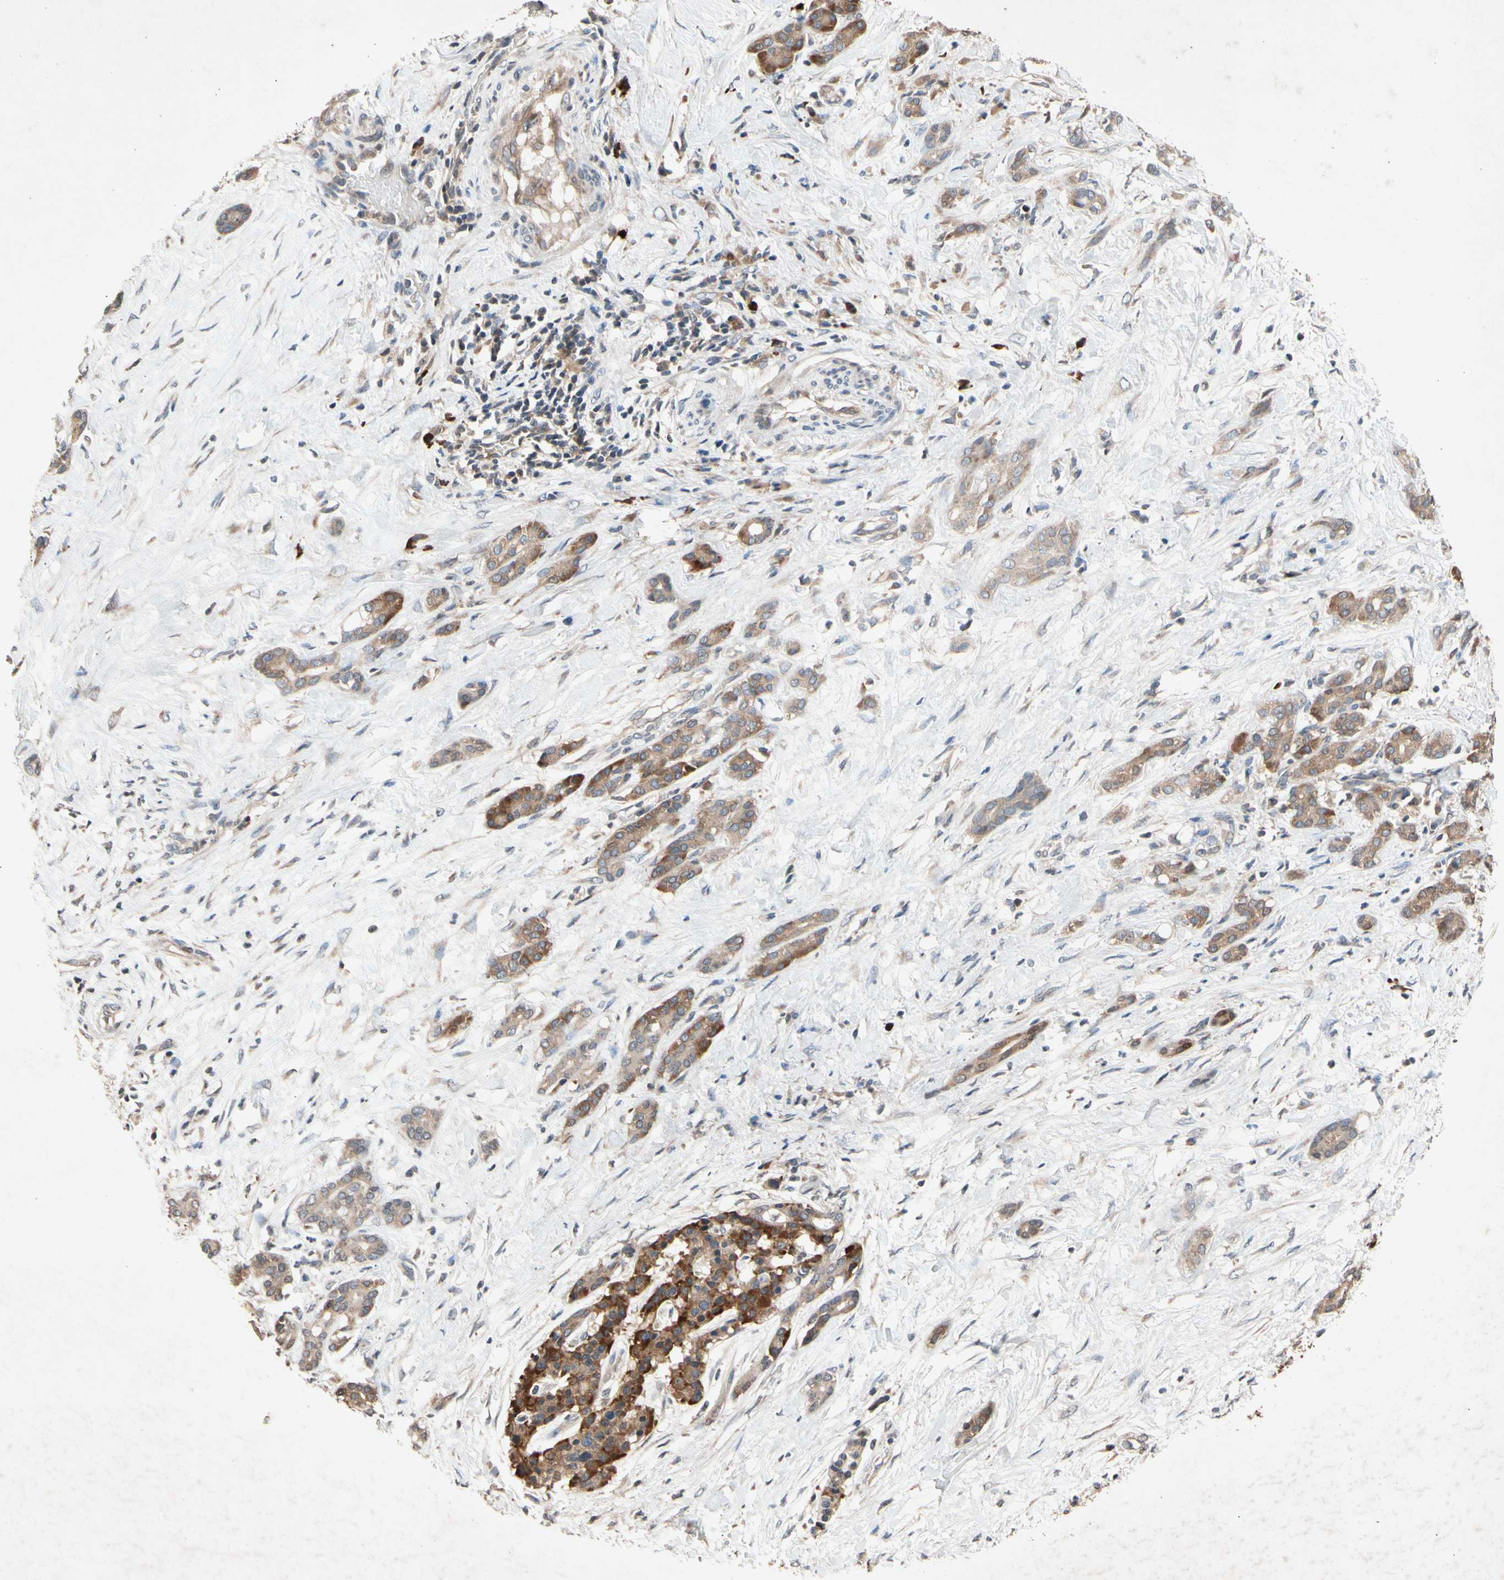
{"staining": {"intensity": "moderate", "quantity": ">75%", "location": "cytoplasmic/membranous"}, "tissue": "pancreatic cancer", "cell_type": "Tumor cells", "image_type": "cancer", "snomed": [{"axis": "morphology", "description": "Adenocarcinoma, NOS"}, {"axis": "topography", "description": "Pancreas"}], "caption": "Immunohistochemical staining of pancreatic adenocarcinoma reveals medium levels of moderate cytoplasmic/membranous protein positivity in approximately >75% of tumor cells.", "gene": "PRDX4", "patient": {"sex": "male", "age": 41}}